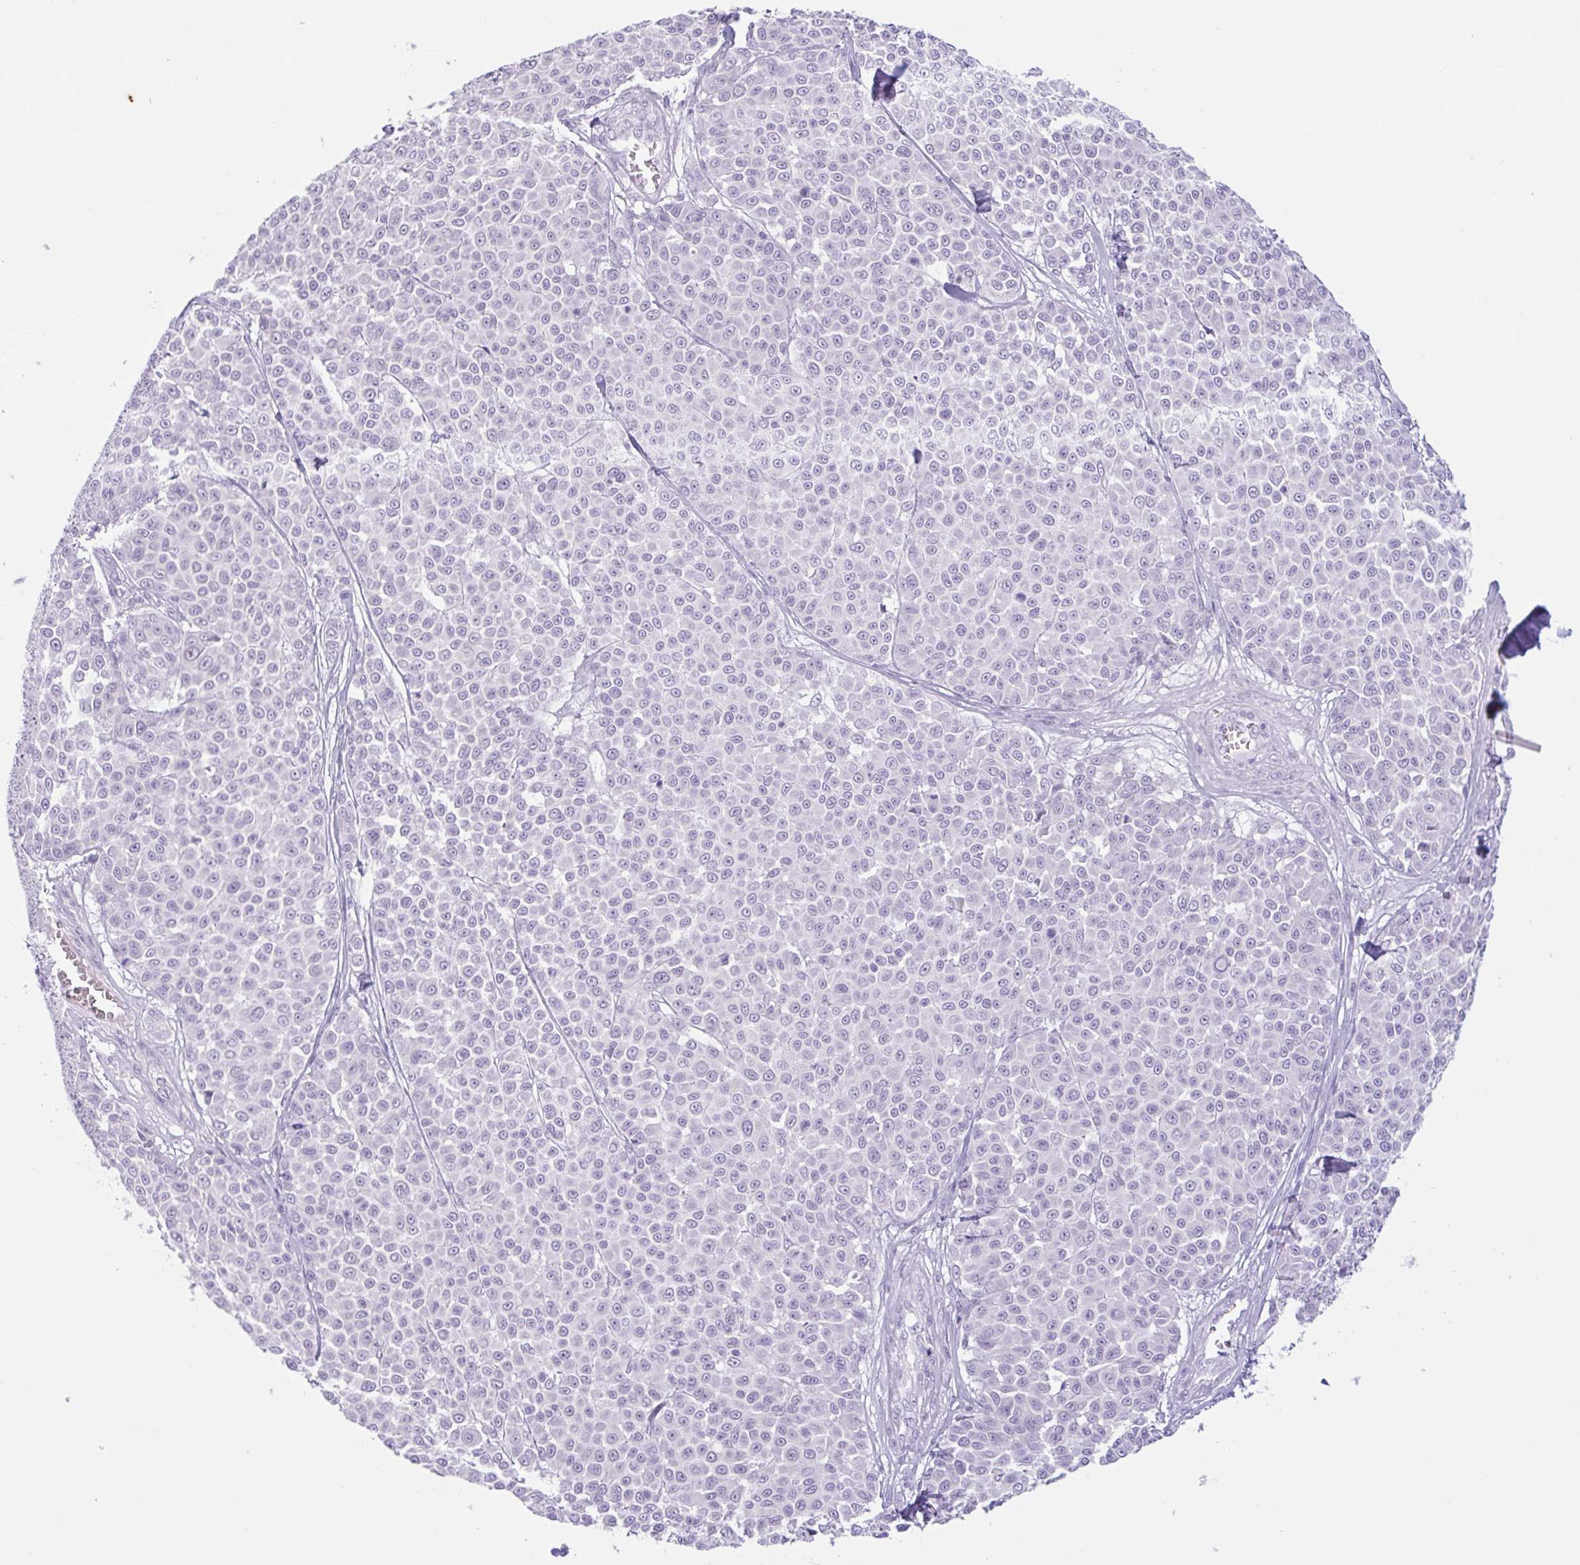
{"staining": {"intensity": "negative", "quantity": "none", "location": "none"}, "tissue": "melanoma", "cell_type": "Tumor cells", "image_type": "cancer", "snomed": [{"axis": "morphology", "description": "Malignant melanoma, NOS"}, {"axis": "topography", "description": "Skin"}], "caption": "Histopathology image shows no significant protein positivity in tumor cells of malignant melanoma.", "gene": "CTSE", "patient": {"sex": "male", "age": 46}}